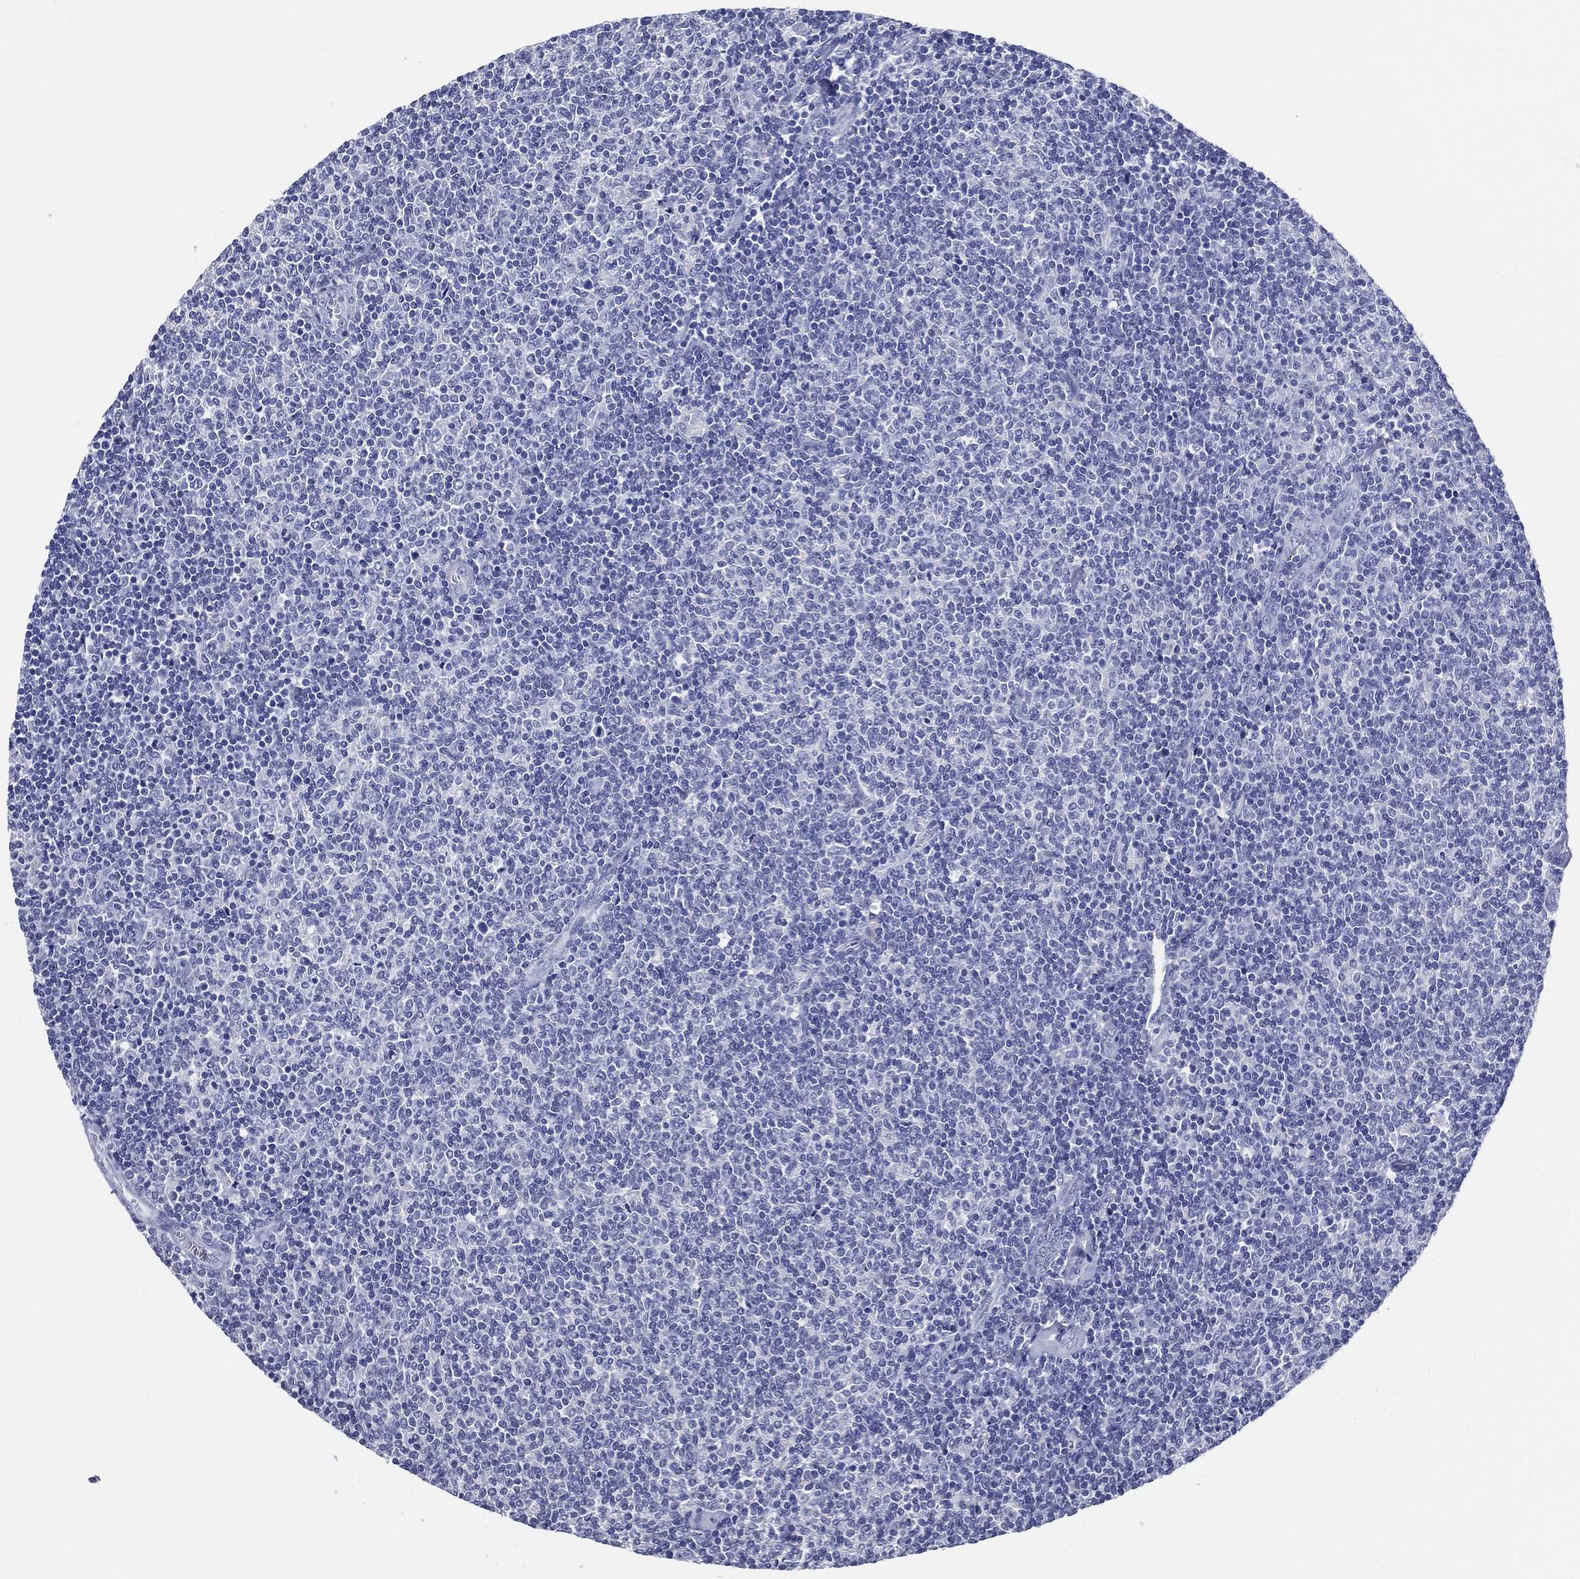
{"staining": {"intensity": "negative", "quantity": "none", "location": "none"}, "tissue": "lymphoma", "cell_type": "Tumor cells", "image_type": "cancer", "snomed": [{"axis": "morphology", "description": "Malignant lymphoma, non-Hodgkin's type, Low grade"}, {"axis": "topography", "description": "Lymph node"}], "caption": "The photomicrograph demonstrates no staining of tumor cells in lymphoma.", "gene": "TFAP2A", "patient": {"sex": "male", "age": 52}}